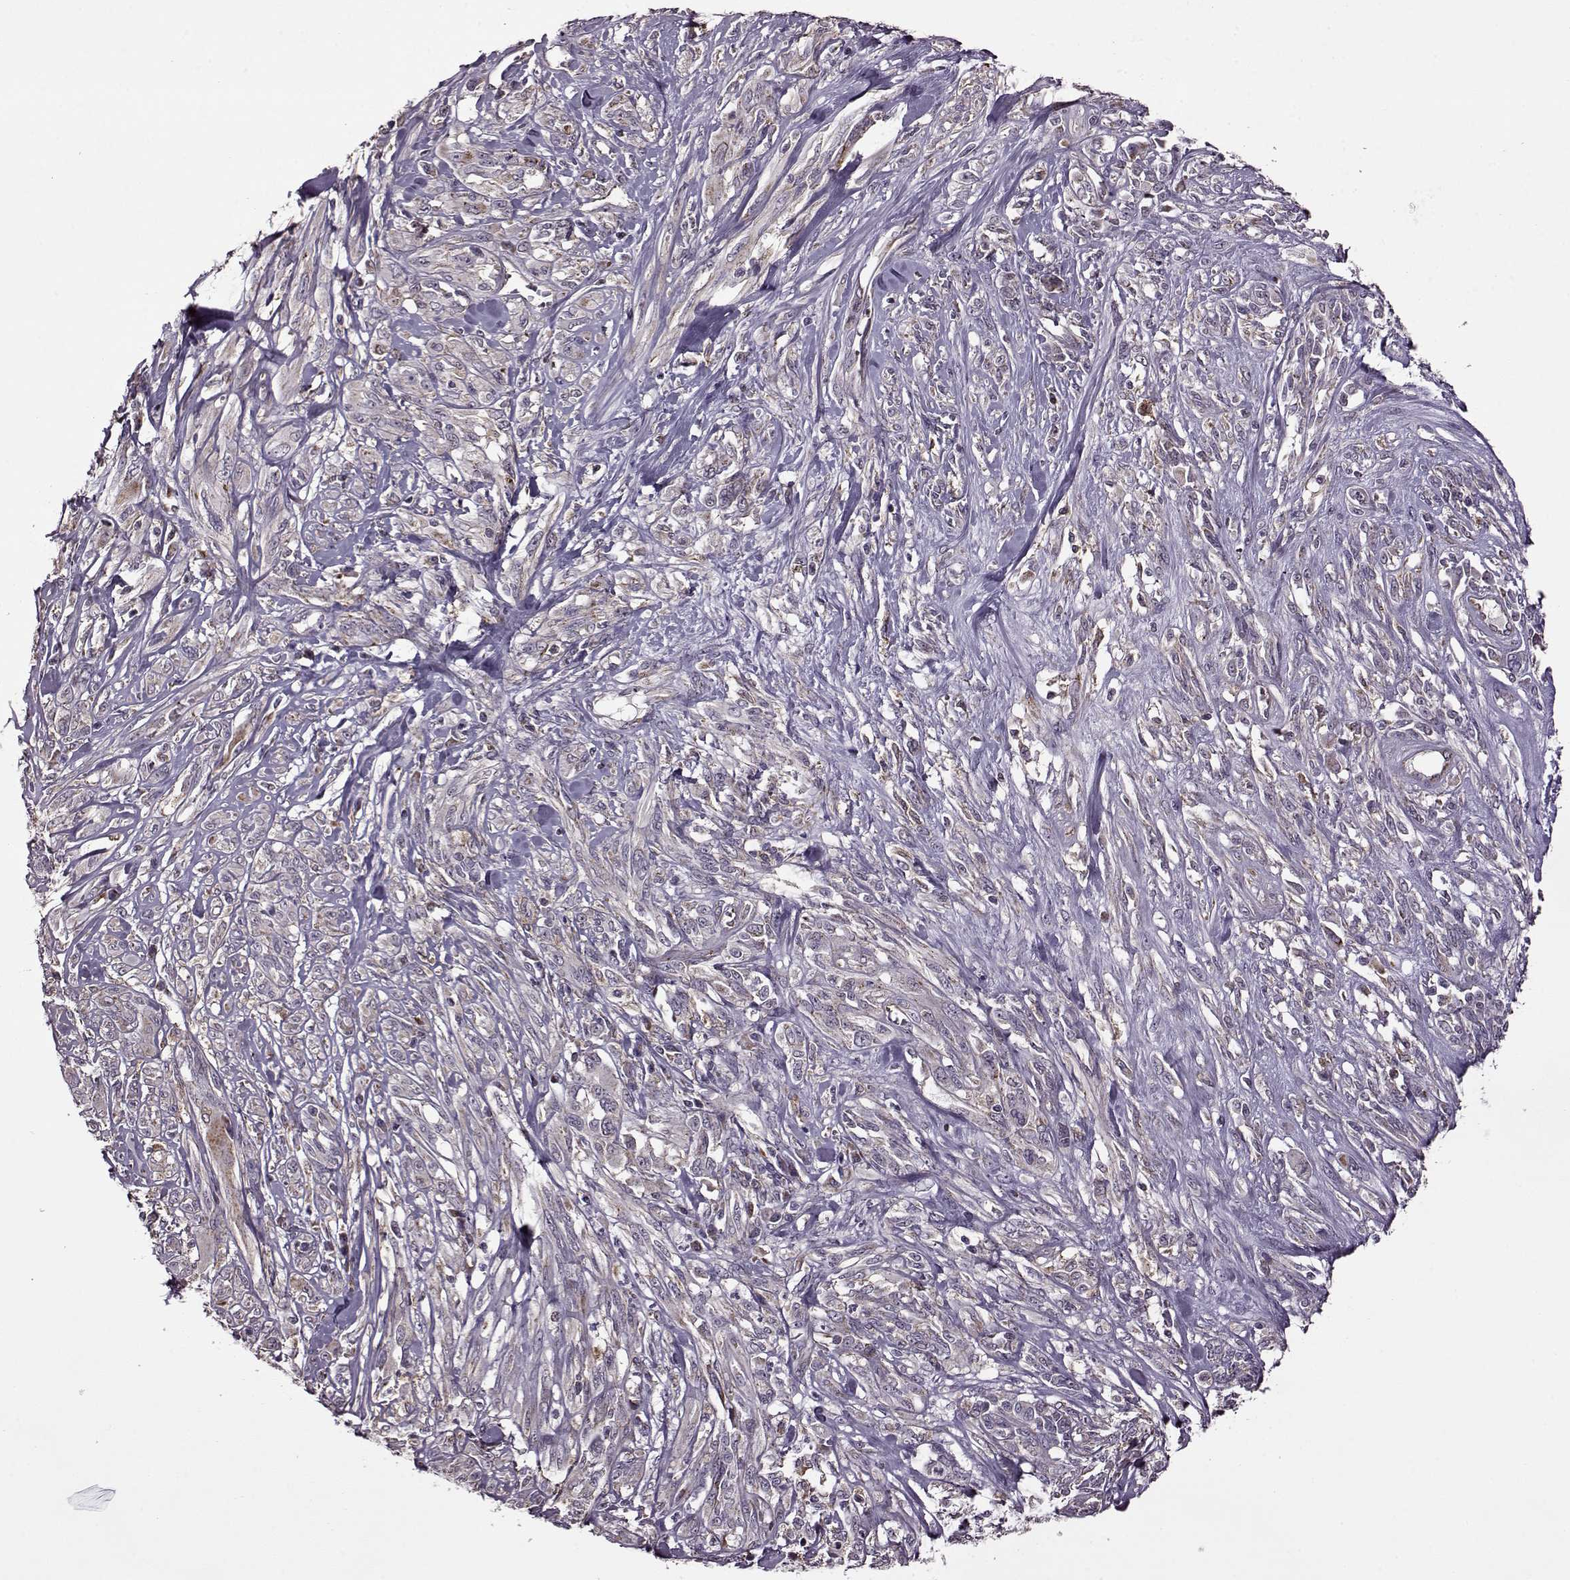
{"staining": {"intensity": "negative", "quantity": "none", "location": "none"}, "tissue": "melanoma", "cell_type": "Tumor cells", "image_type": "cancer", "snomed": [{"axis": "morphology", "description": "Malignant melanoma, NOS"}, {"axis": "topography", "description": "Skin"}], "caption": "Immunohistochemical staining of malignant melanoma demonstrates no significant expression in tumor cells.", "gene": "MTSS1", "patient": {"sex": "female", "age": 91}}